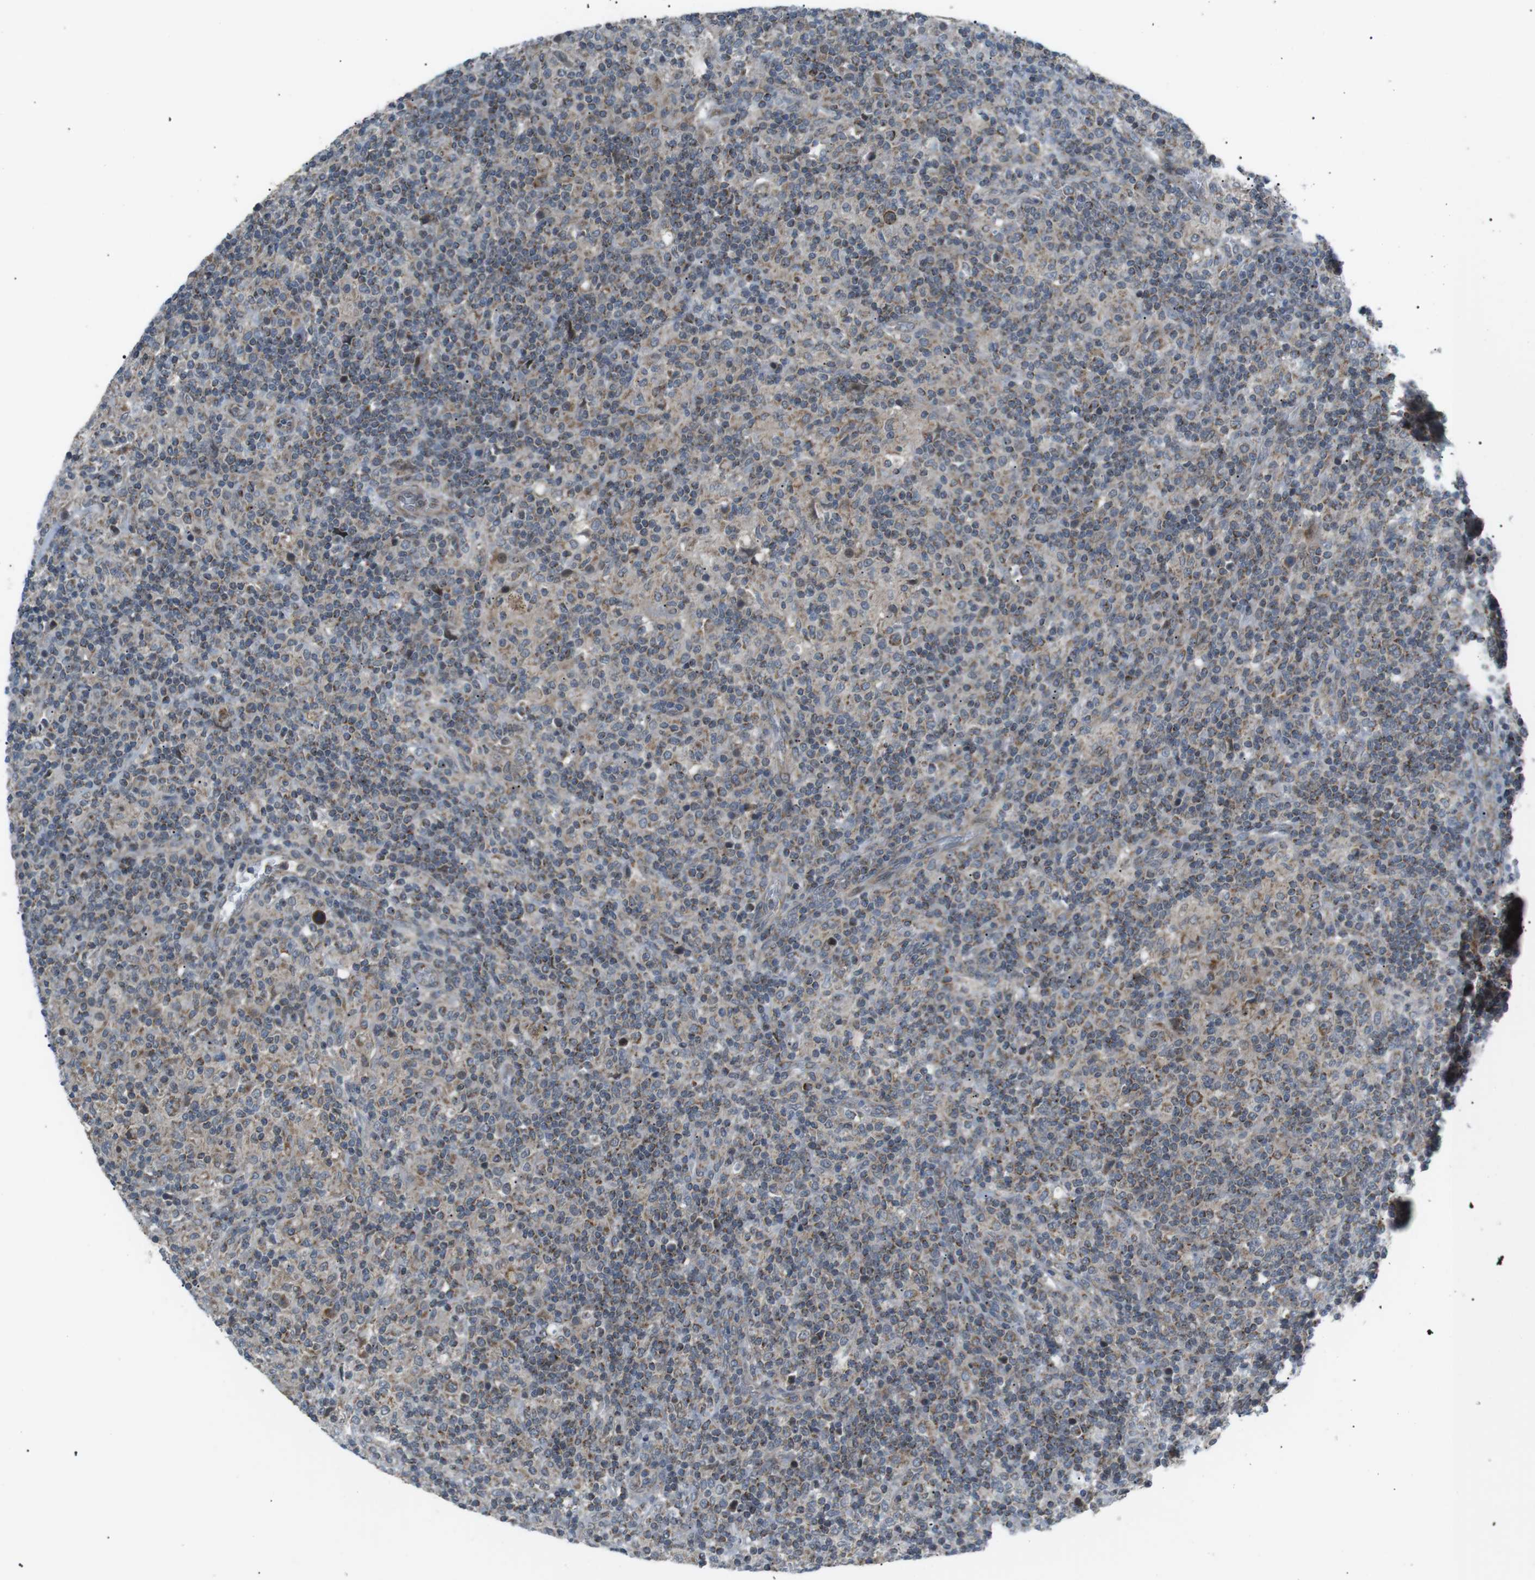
{"staining": {"intensity": "moderate", "quantity": ">75%", "location": "cytoplasmic/membranous"}, "tissue": "lymphoma", "cell_type": "Tumor cells", "image_type": "cancer", "snomed": [{"axis": "morphology", "description": "Hodgkin's disease, NOS"}, {"axis": "topography", "description": "Lymph node"}], "caption": "This is a histology image of immunohistochemistry (IHC) staining of lymphoma, which shows moderate expression in the cytoplasmic/membranous of tumor cells.", "gene": "ARID5B", "patient": {"sex": "male", "age": 70}}